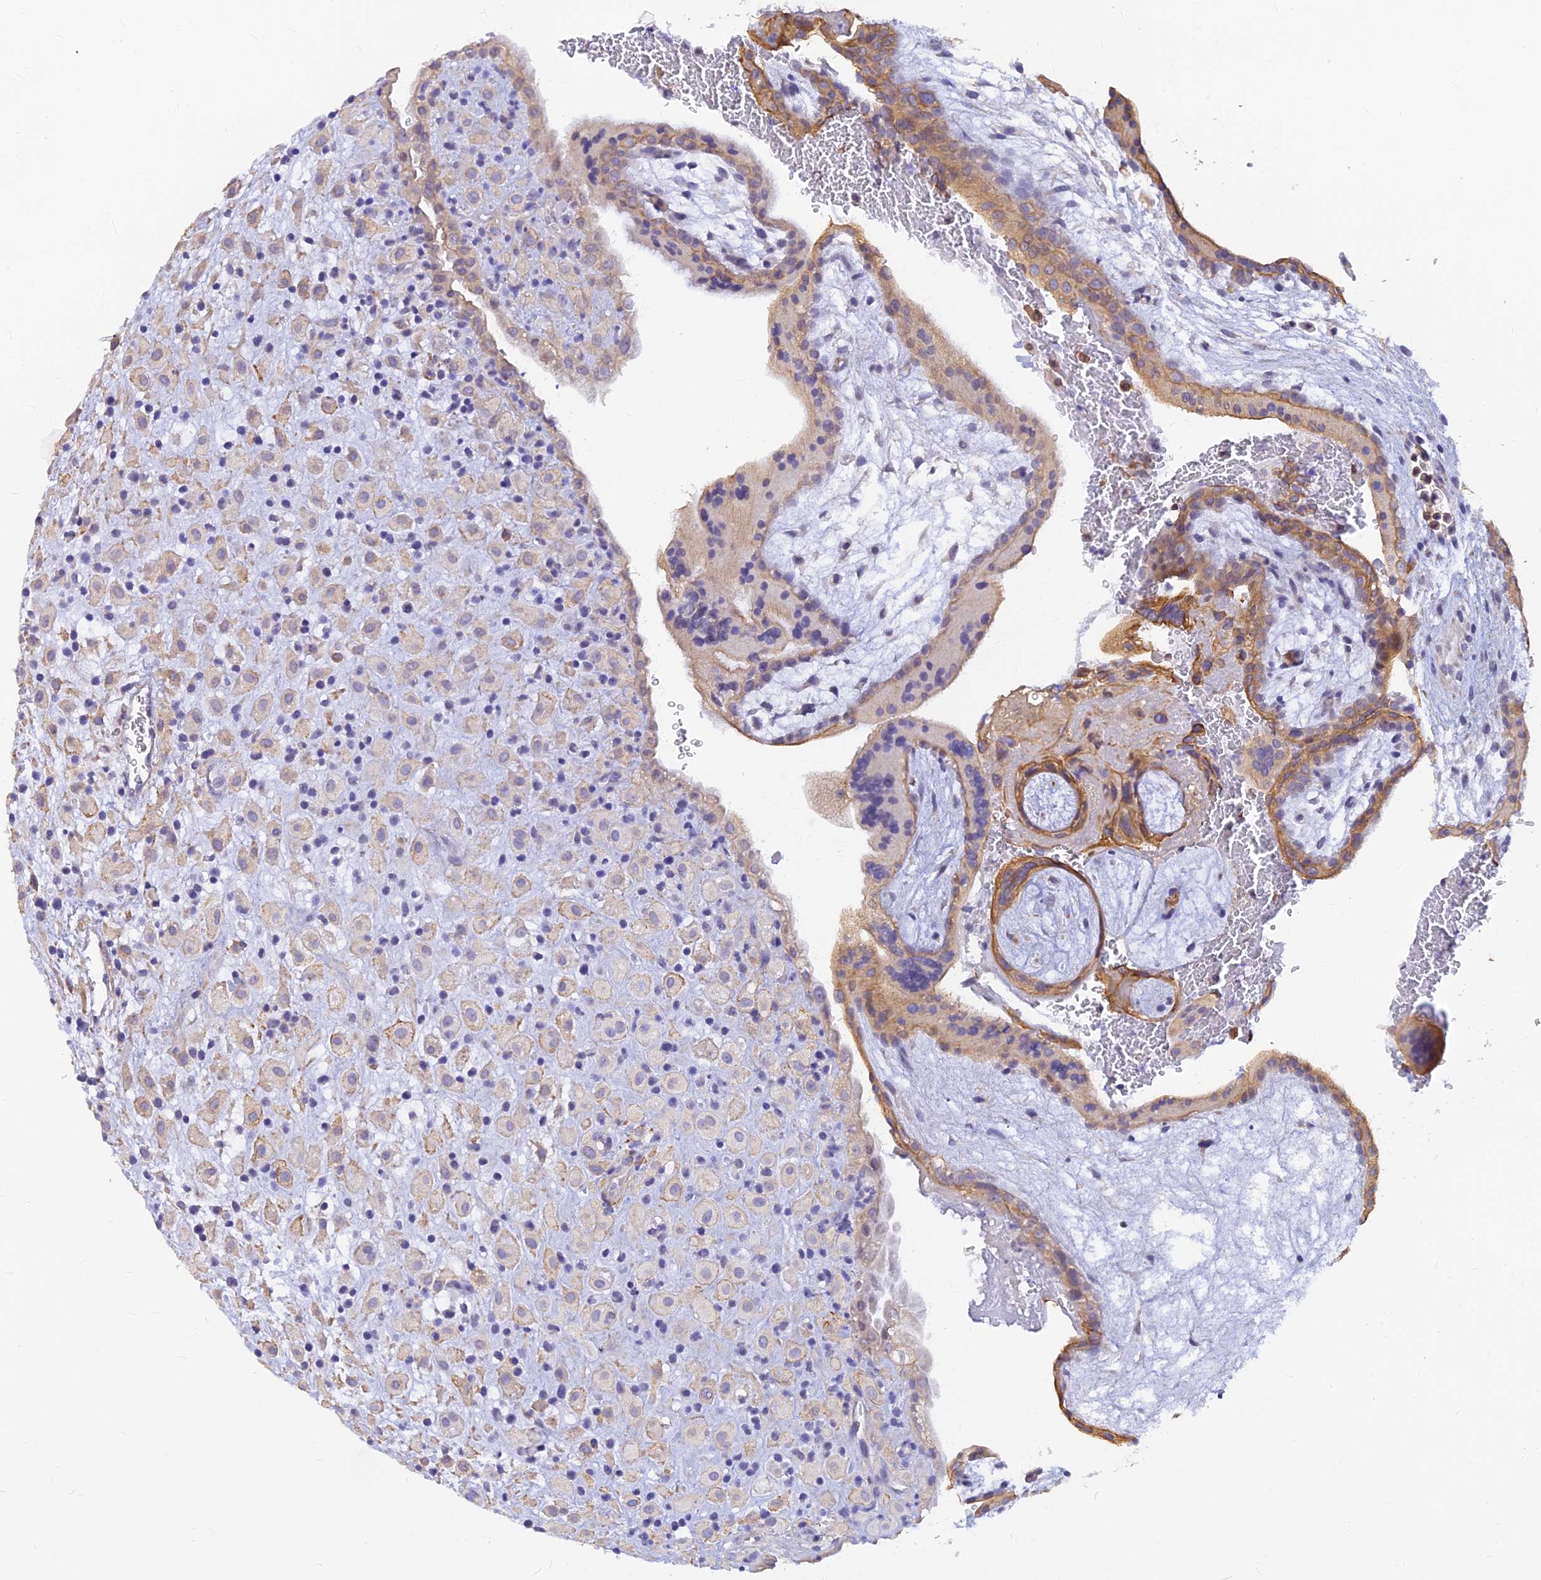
{"staining": {"intensity": "moderate", "quantity": "<25%", "location": "cytoplasmic/membranous"}, "tissue": "placenta", "cell_type": "Decidual cells", "image_type": "normal", "snomed": [{"axis": "morphology", "description": "Normal tissue, NOS"}, {"axis": "topography", "description": "Placenta"}], "caption": "A brown stain shows moderate cytoplasmic/membranous staining of a protein in decidual cells of normal placenta.", "gene": "ALDH1L2", "patient": {"sex": "female", "age": 35}}